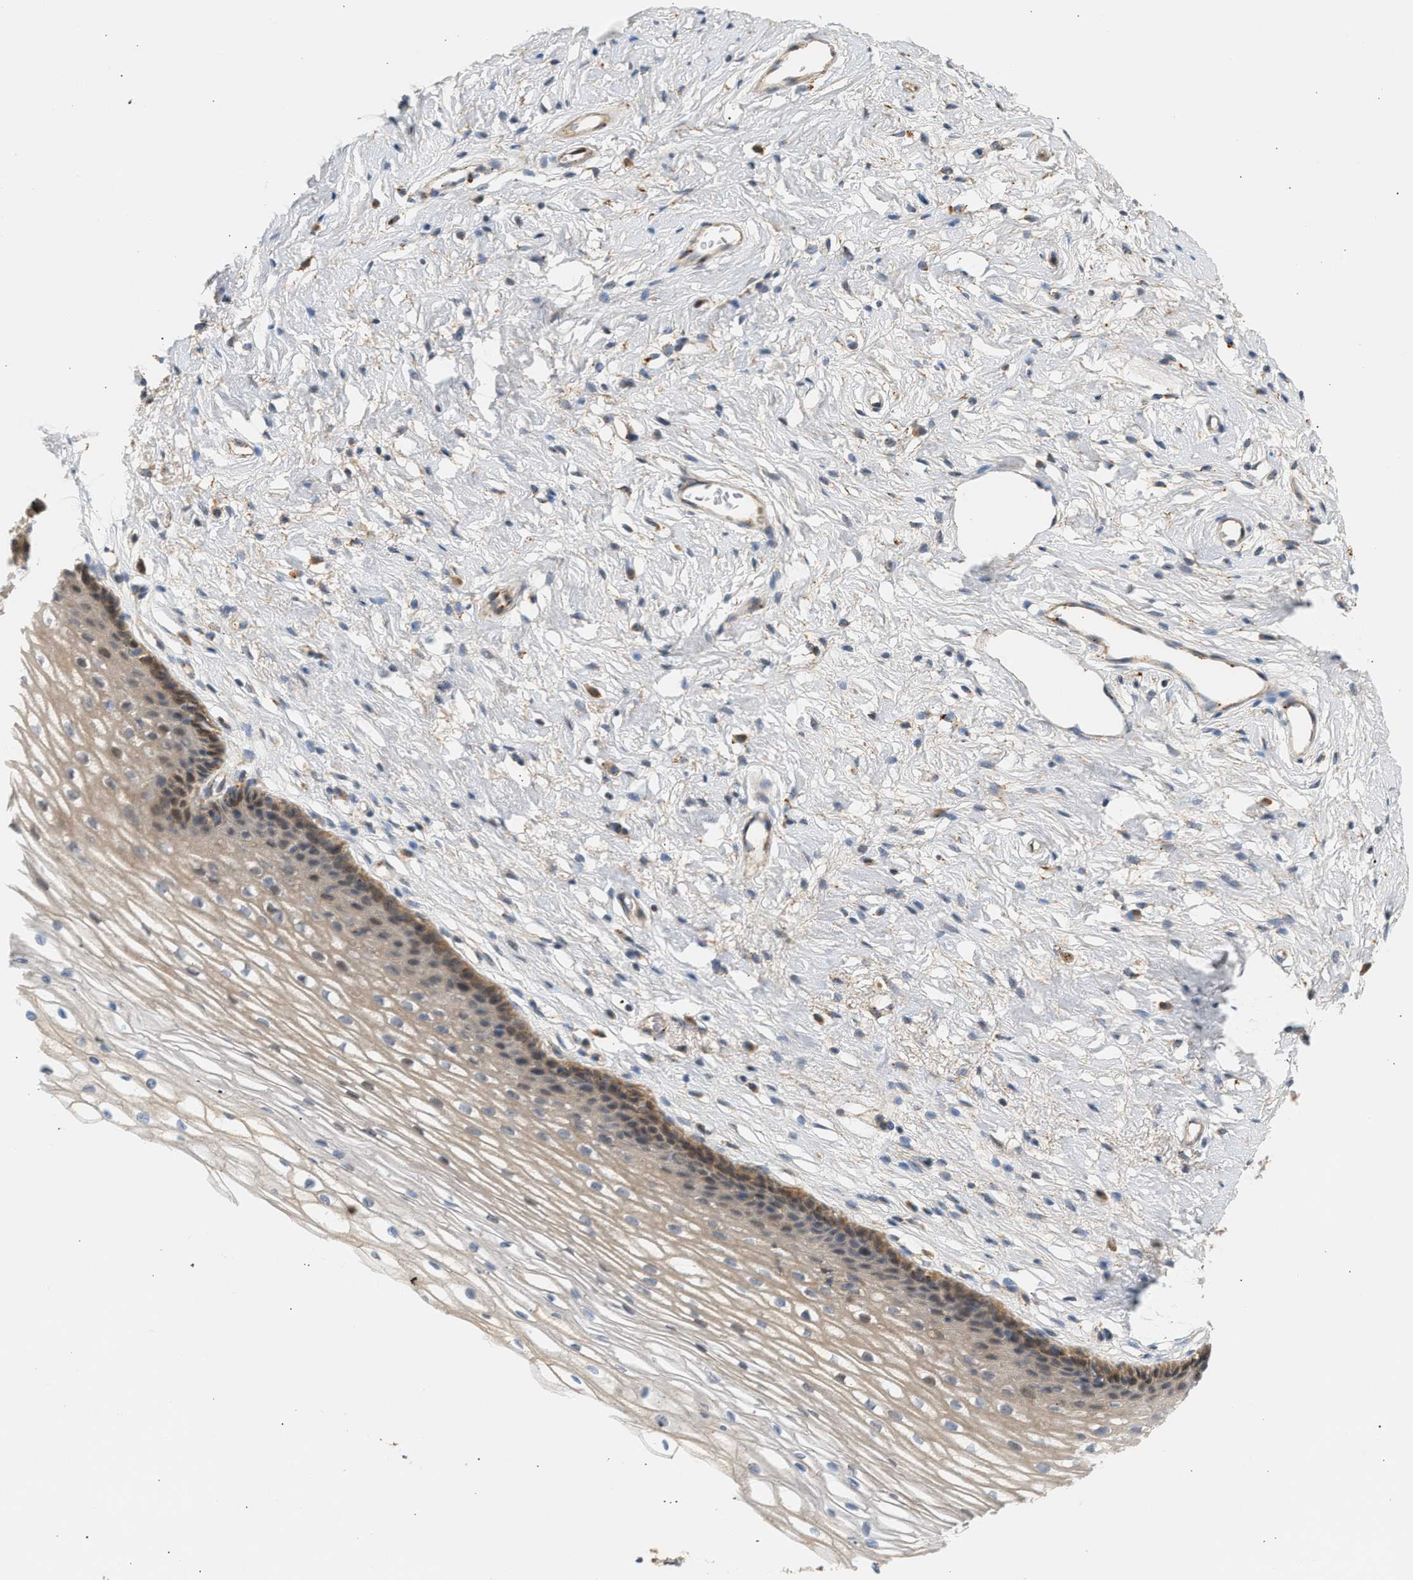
{"staining": {"intensity": "moderate", "quantity": ">75%", "location": "cytoplasmic/membranous"}, "tissue": "cervix", "cell_type": "Glandular cells", "image_type": "normal", "snomed": [{"axis": "morphology", "description": "Normal tissue, NOS"}, {"axis": "topography", "description": "Cervix"}], "caption": "DAB (3,3'-diaminobenzidine) immunohistochemical staining of benign human cervix demonstrates moderate cytoplasmic/membranous protein staining in approximately >75% of glandular cells.", "gene": "ENTHD1", "patient": {"sex": "female", "age": 77}}